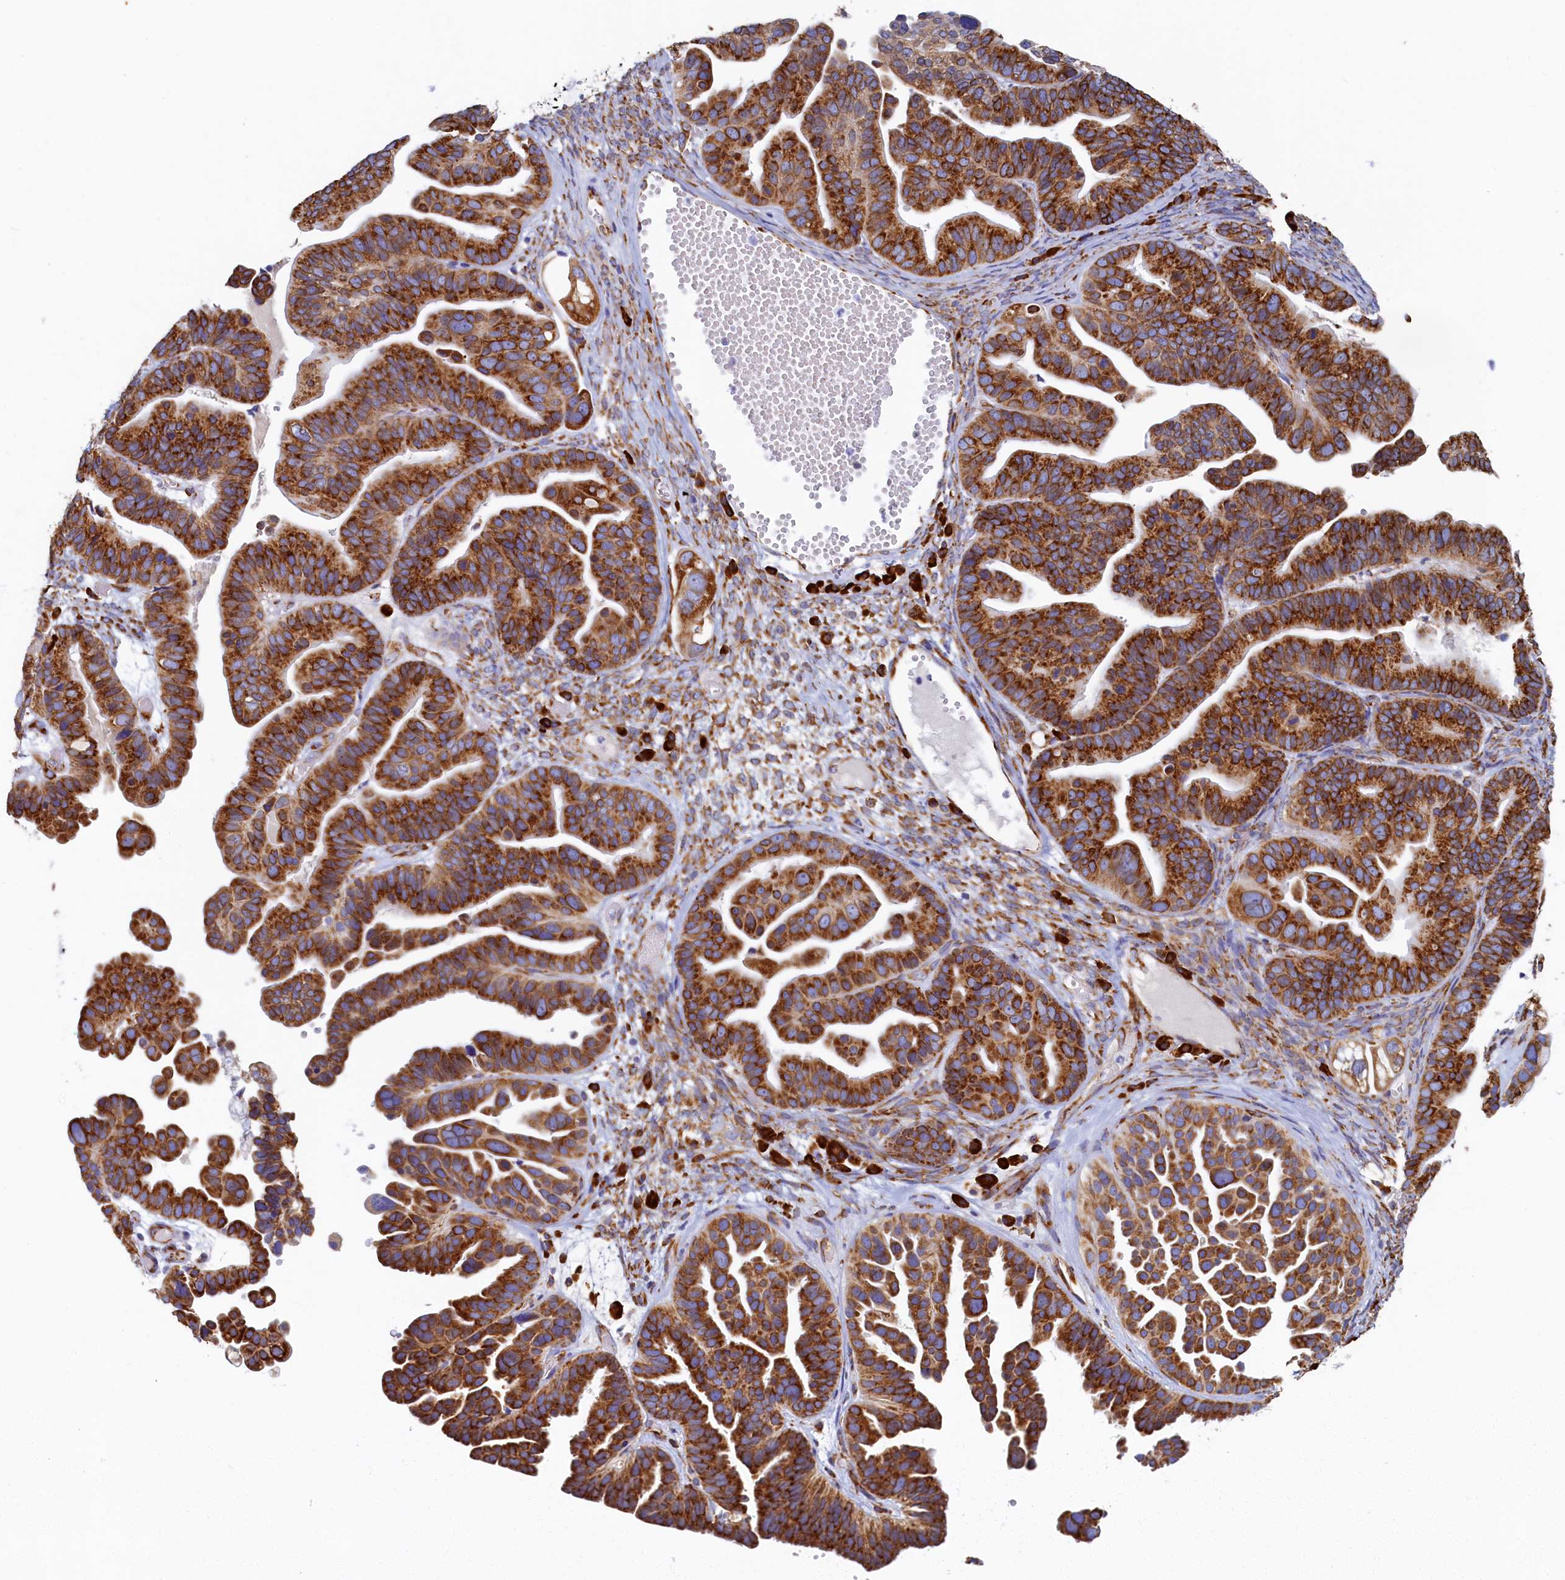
{"staining": {"intensity": "strong", "quantity": ">75%", "location": "cytoplasmic/membranous"}, "tissue": "ovarian cancer", "cell_type": "Tumor cells", "image_type": "cancer", "snomed": [{"axis": "morphology", "description": "Cystadenocarcinoma, serous, NOS"}, {"axis": "topography", "description": "Ovary"}], "caption": "Serous cystadenocarcinoma (ovarian) stained with immunohistochemistry (IHC) displays strong cytoplasmic/membranous expression in about >75% of tumor cells.", "gene": "TMEM18", "patient": {"sex": "female", "age": 56}}